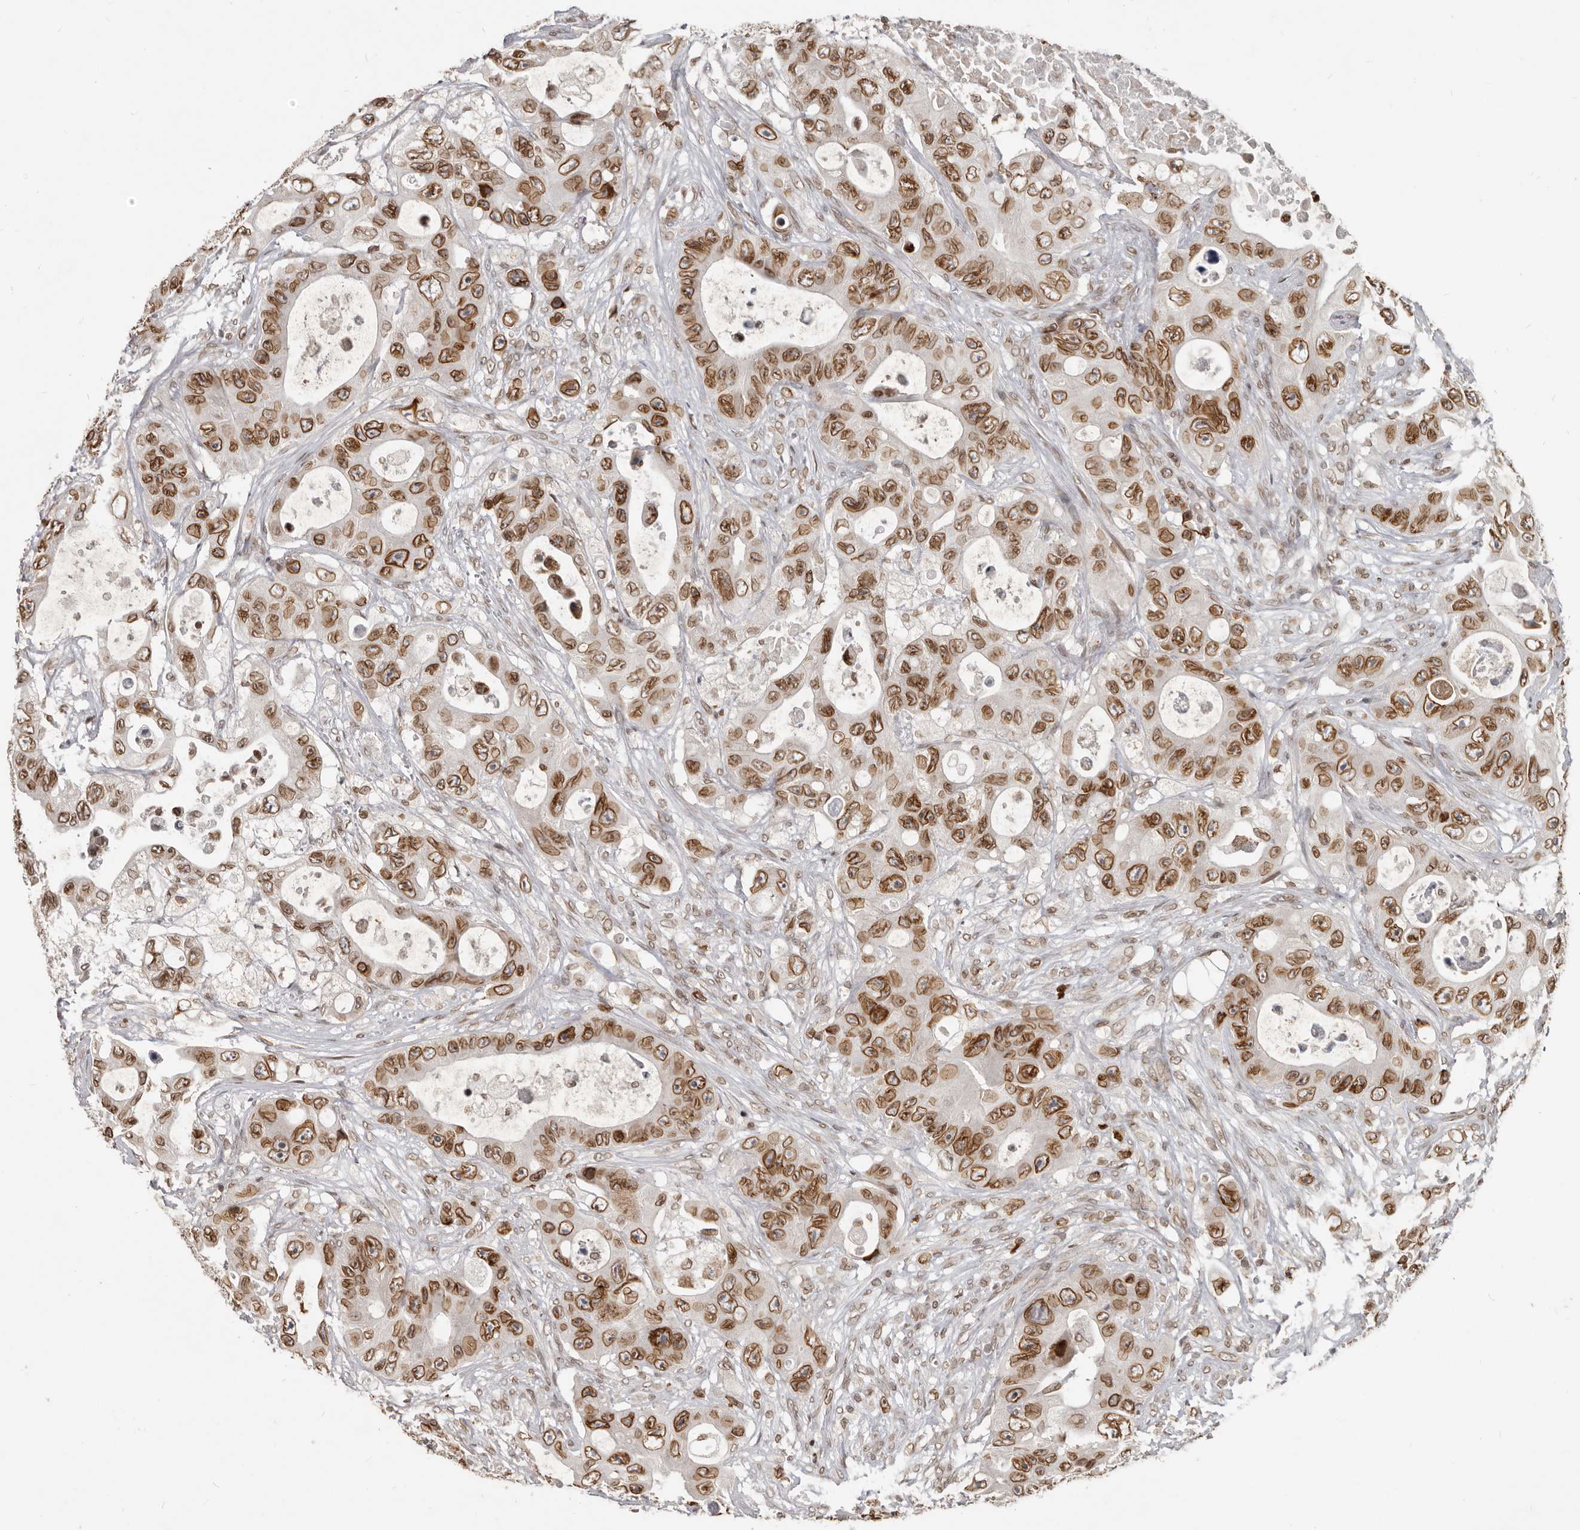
{"staining": {"intensity": "strong", "quantity": ">75%", "location": "cytoplasmic/membranous,nuclear"}, "tissue": "colorectal cancer", "cell_type": "Tumor cells", "image_type": "cancer", "snomed": [{"axis": "morphology", "description": "Adenocarcinoma, NOS"}, {"axis": "topography", "description": "Colon"}], "caption": "A histopathology image of human colorectal cancer (adenocarcinoma) stained for a protein displays strong cytoplasmic/membranous and nuclear brown staining in tumor cells.", "gene": "NUP153", "patient": {"sex": "female", "age": 46}}